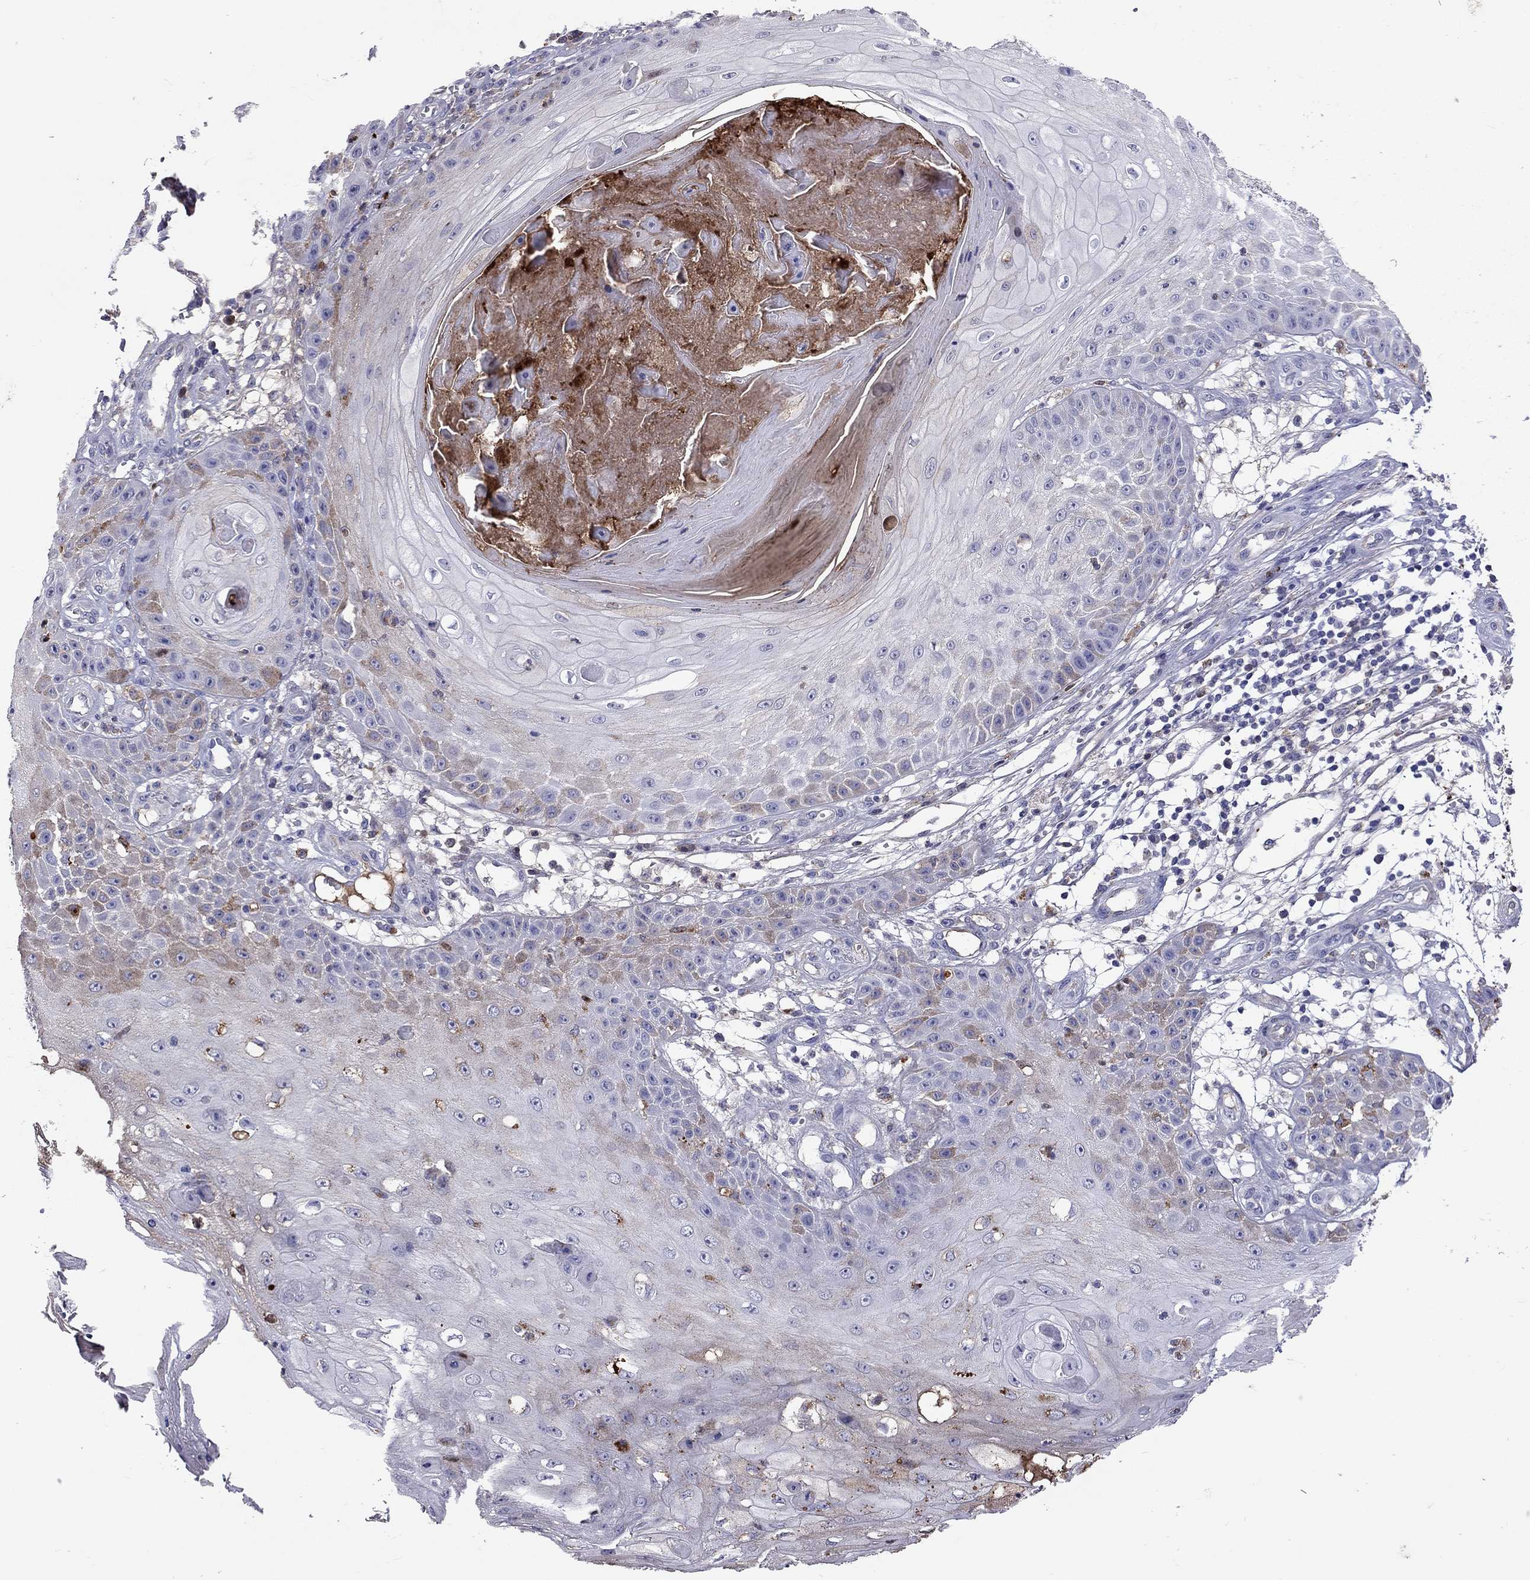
{"staining": {"intensity": "moderate", "quantity": "<25%", "location": "cytoplasmic/membranous"}, "tissue": "skin cancer", "cell_type": "Tumor cells", "image_type": "cancer", "snomed": [{"axis": "morphology", "description": "Squamous cell carcinoma, NOS"}, {"axis": "topography", "description": "Skin"}], "caption": "Approximately <25% of tumor cells in human squamous cell carcinoma (skin) exhibit moderate cytoplasmic/membranous protein positivity as visualized by brown immunohistochemical staining.", "gene": "SERPINA3", "patient": {"sex": "male", "age": 70}}